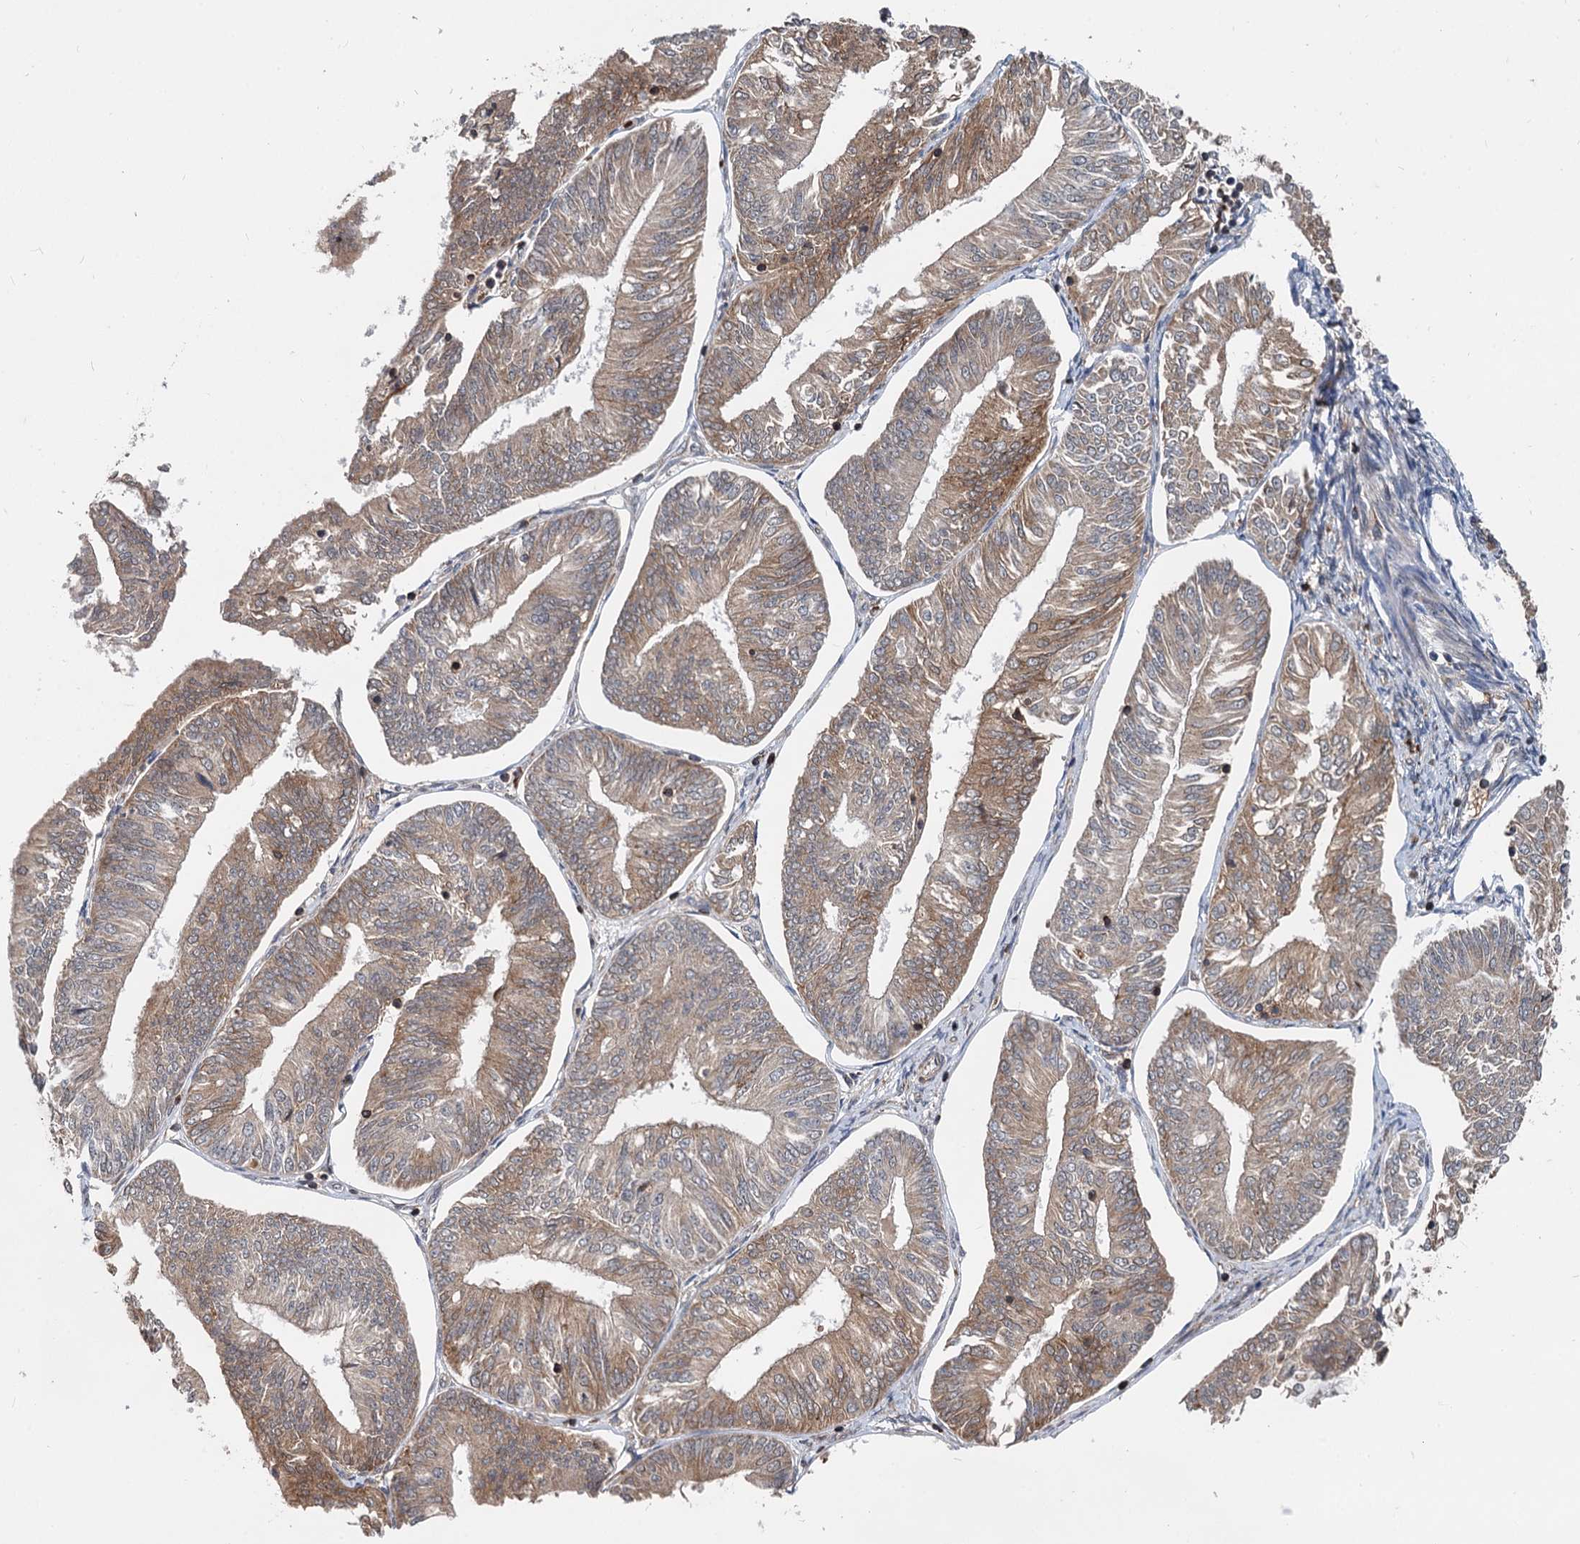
{"staining": {"intensity": "moderate", "quantity": ">75%", "location": "cytoplasmic/membranous"}, "tissue": "endometrial cancer", "cell_type": "Tumor cells", "image_type": "cancer", "snomed": [{"axis": "morphology", "description": "Adenocarcinoma, NOS"}, {"axis": "topography", "description": "Endometrium"}], "caption": "Immunohistochemical staining of endometrial cancer (adenocarcinoma) exhibits medium levels of moderate cytoplasmic/membranous protein positivity in approximately >75% of tumor cells. Nuclei are stained in blue.", "gene": "STIM1", "patient": {"sex": "female", "age": 58}}